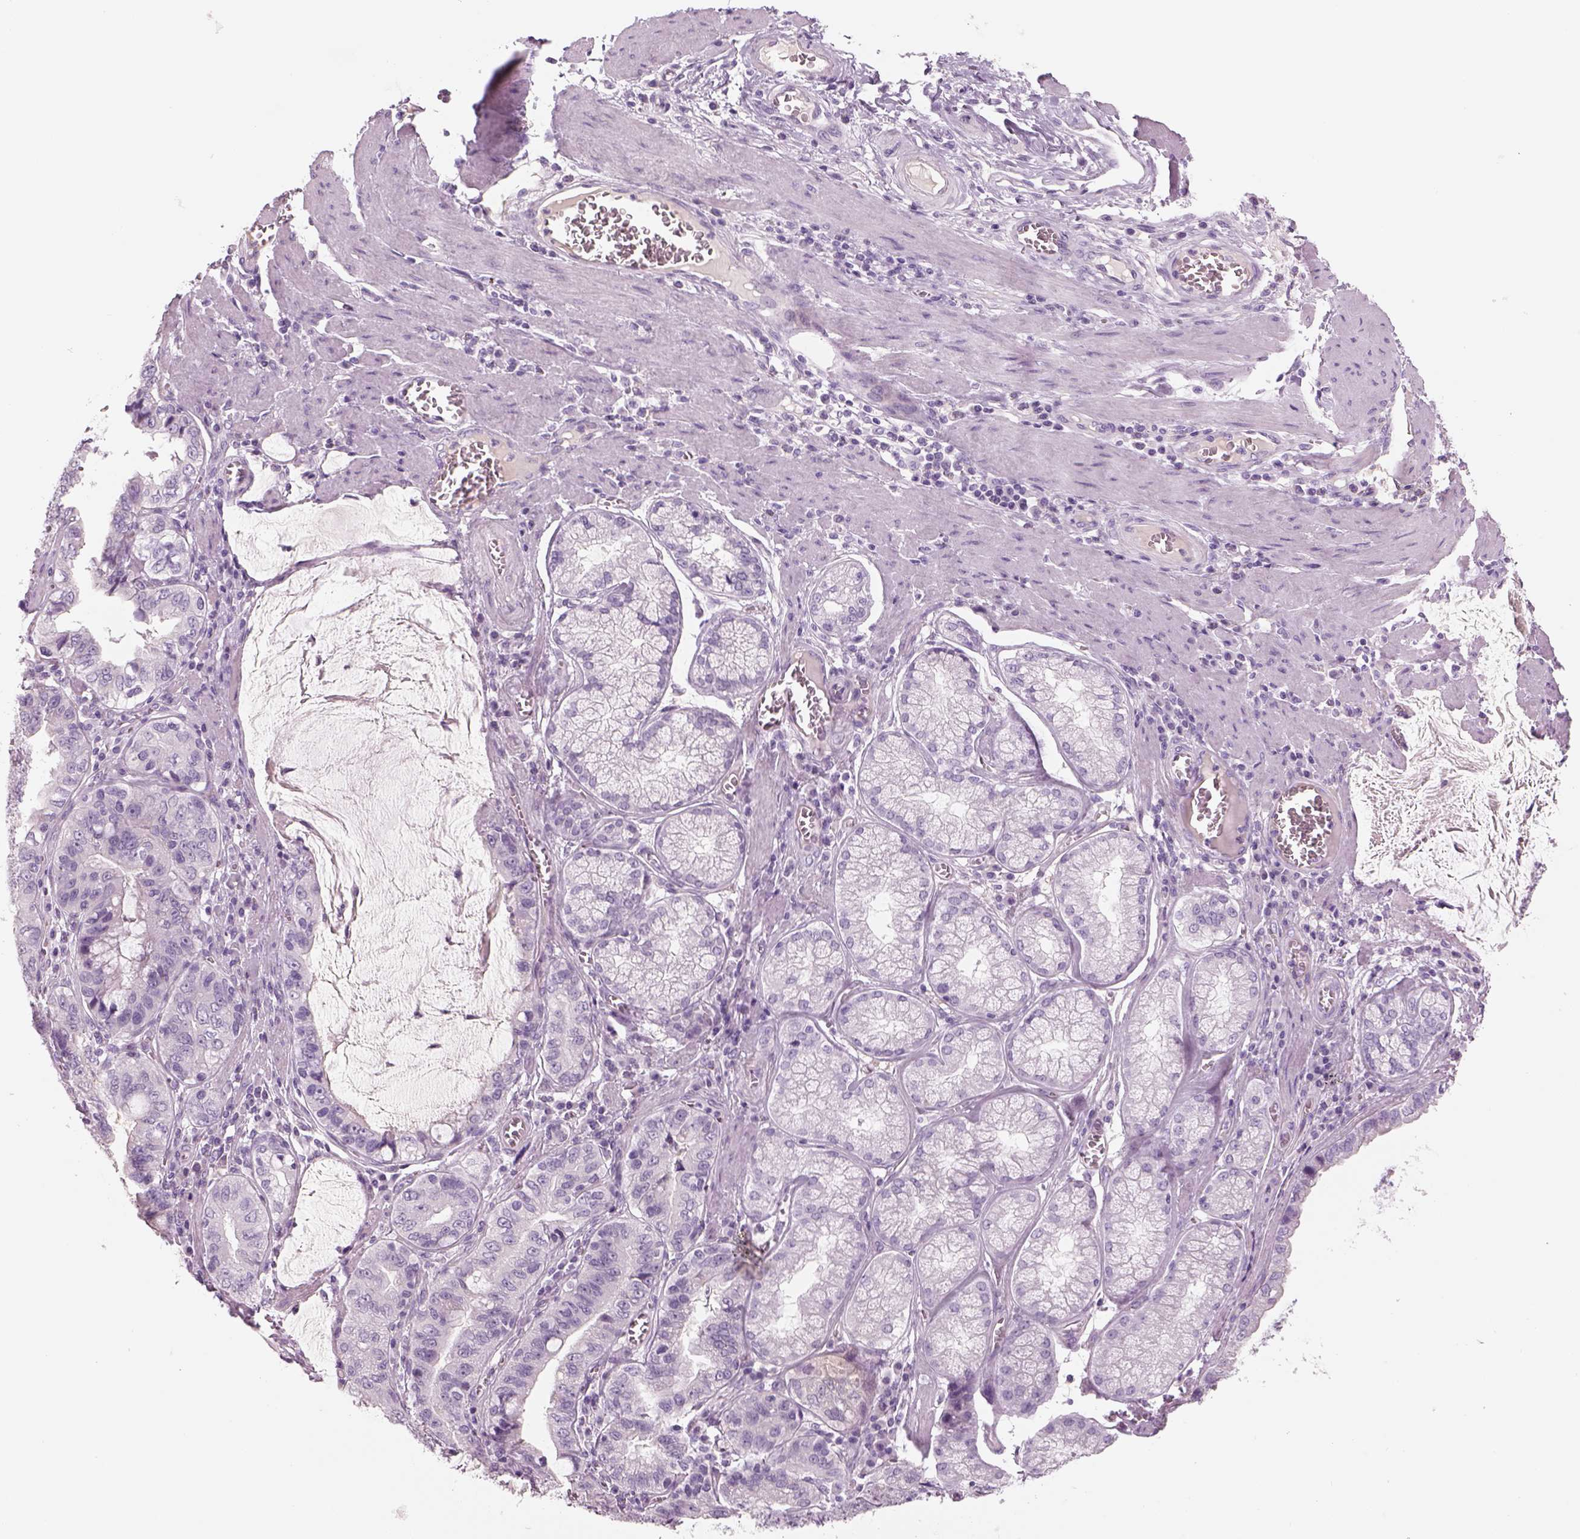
{"staining": {"intensity": "negative", "quantity": "none", "location": "none"}, "tissue": "stomach cancer", "cell_type": "Tumor cells", "image_type": "cancer", "snomed": [{"axis": "morphology", "description": "Adenocarcinoma, NOS"}, {"axis": "topography", "description": "Stomach, lower"}], "caption": "An image of human adenocarcinoma (stomach) is negative for staining in tumor cells.", "gene": "GAS2L2", "patient": {"sex": "female", "age": 76}}